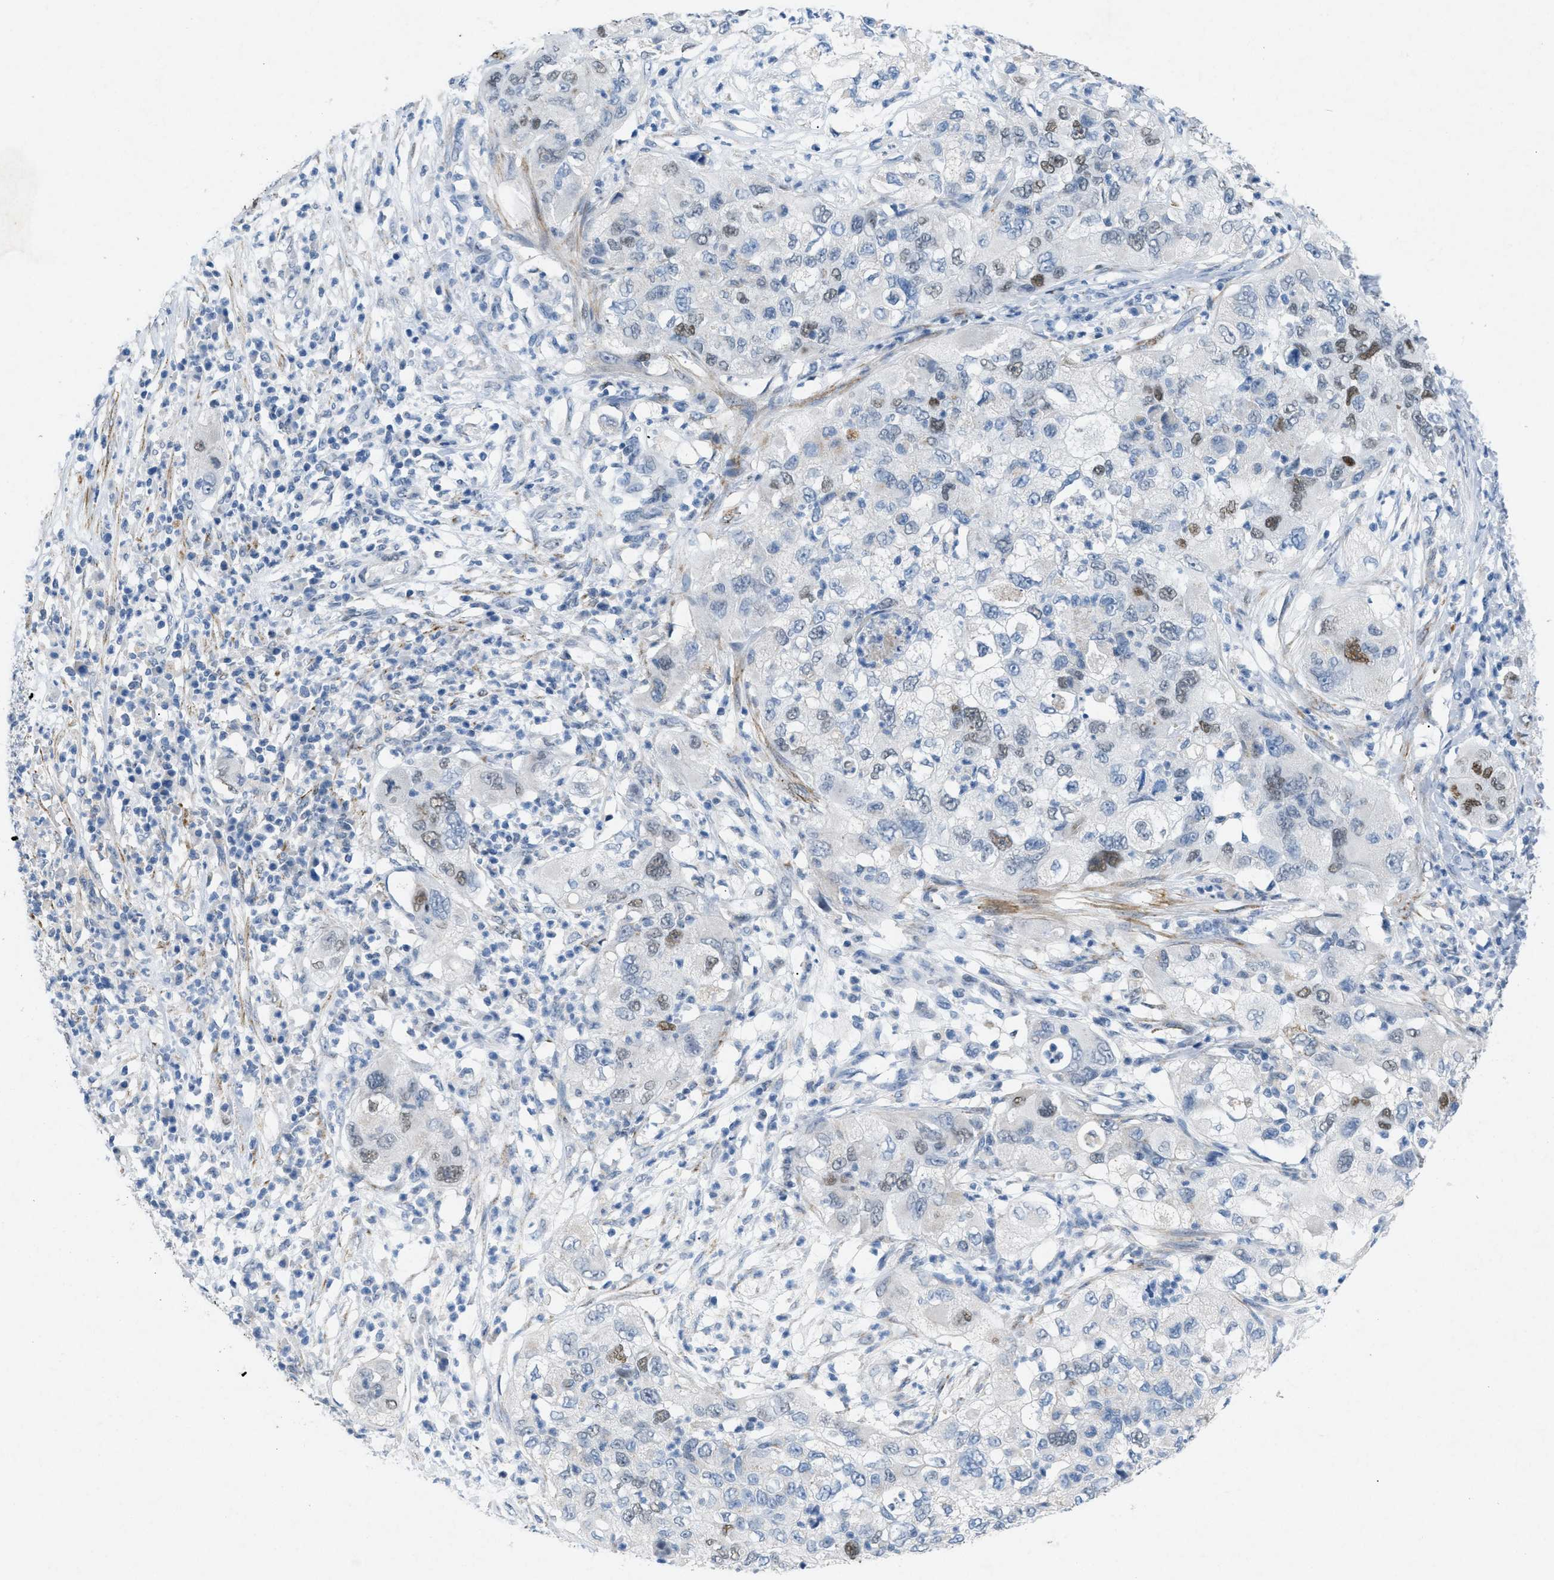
{"staining": {"intensity": "weak", "quantity": "<25%", "location": "nuclear"}, "tissue": "pancreatic cancer", "cell_type": "Tumor cells", "image_type": "cancer", "snomed": [{"axis": "morphology", "description": "Adenocarcinoma, NOS"}, {"axis": "topography", "description": "Pancreas"}], "caption": "High power microscopy image of an immunohistochemistry (IHC) histopathology image of pancreatic cancer, revealing no significant positivity in tumor cells. Nuclei are stained in blue.", "gene": "TASOR", "patient": {"sex": "female", "age": 78}}